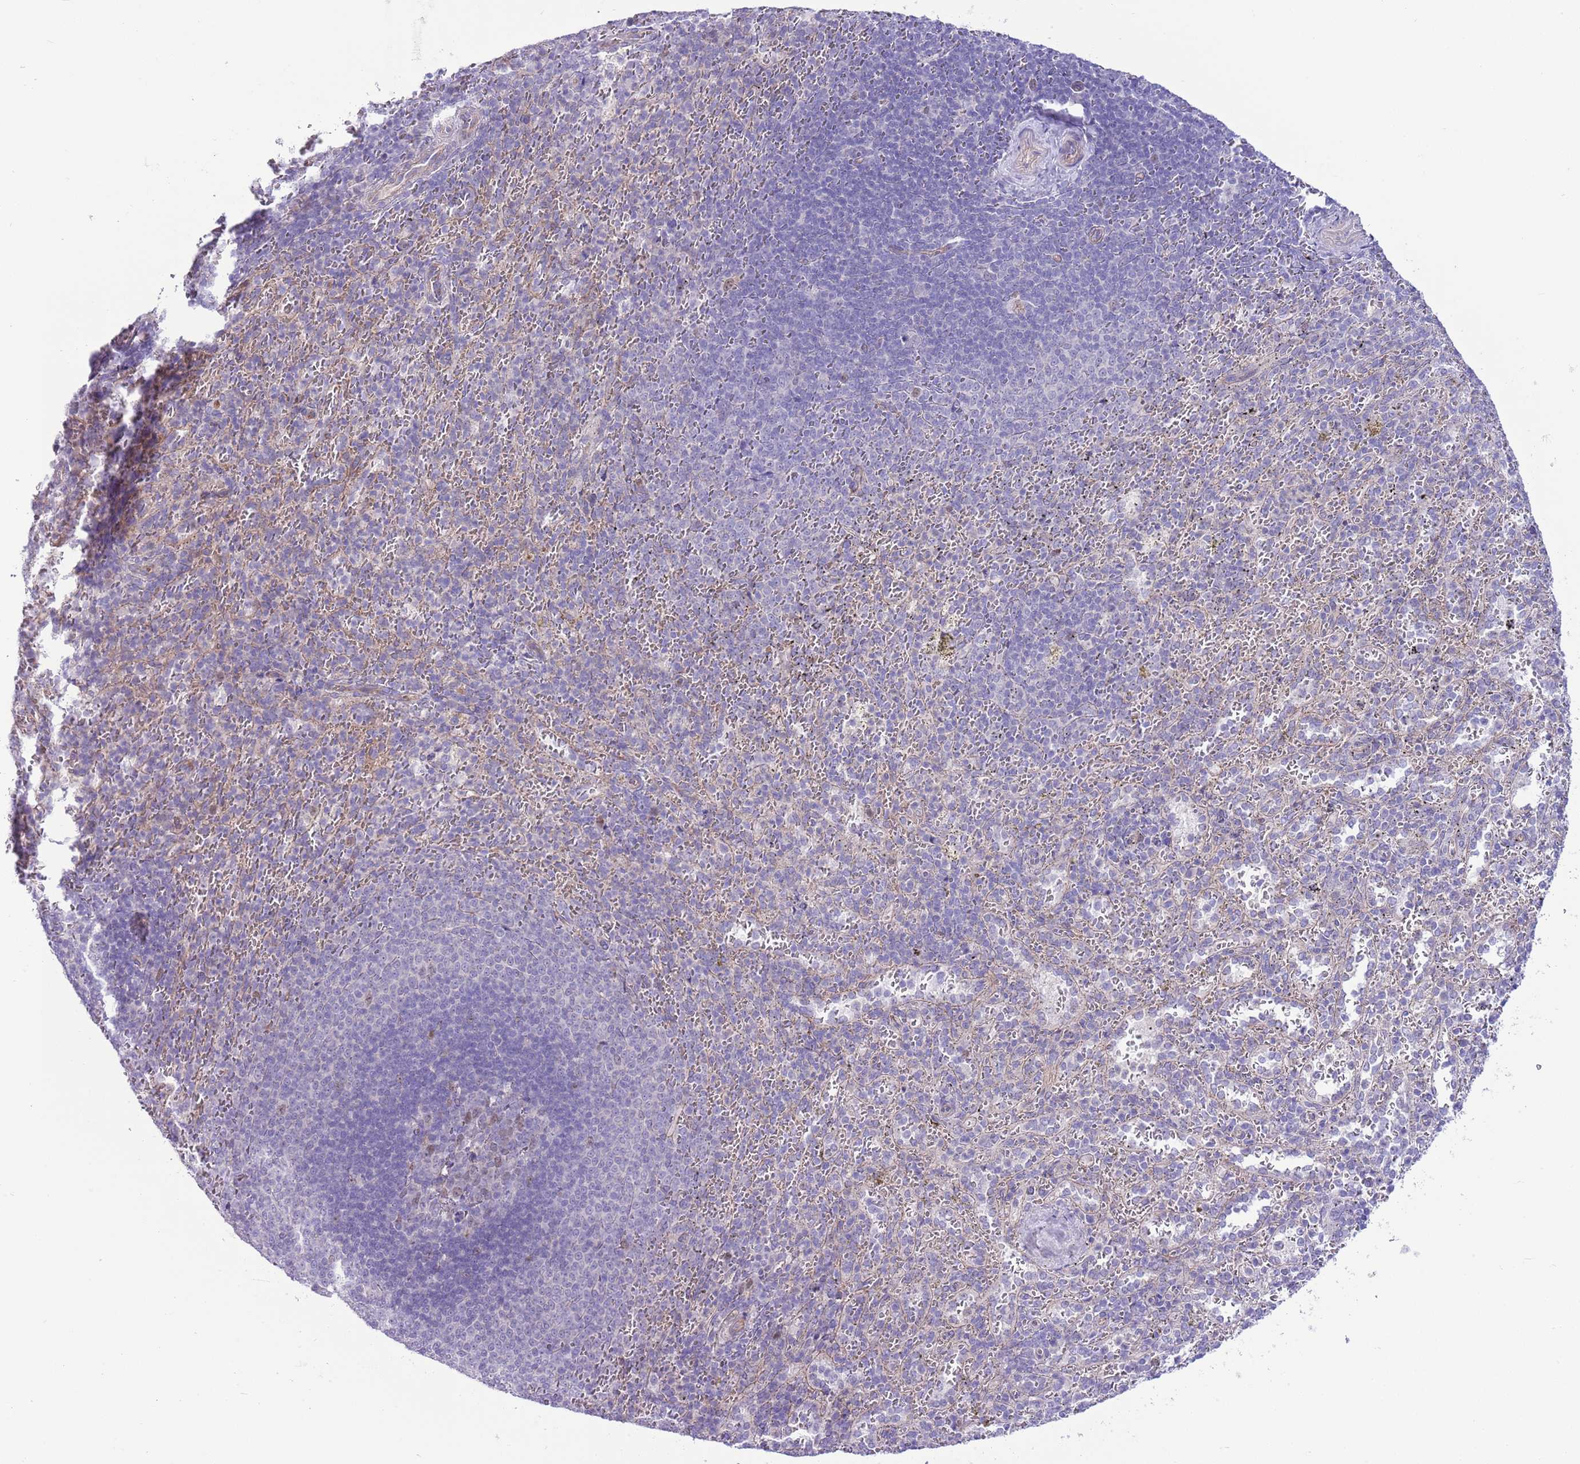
{"staining": {"intensity": "negative", "quantity": "none", "location": "none"}, "tissue": "spleen", "cell_type": "Cells in red pulp", "image_type": "normal", "snomed": [{"axis": "morphology", "description": "Normal tissue, NOS"}, {"axis": "topography", "description": "Spleen"}], "caption": "A high-resolution micrograph shows IHC staining of normal spleen, which displays no significant positivity in cells in red pulp.", "gene": "FBRSL1", "patient": {"sex": "female", "age": 21}}